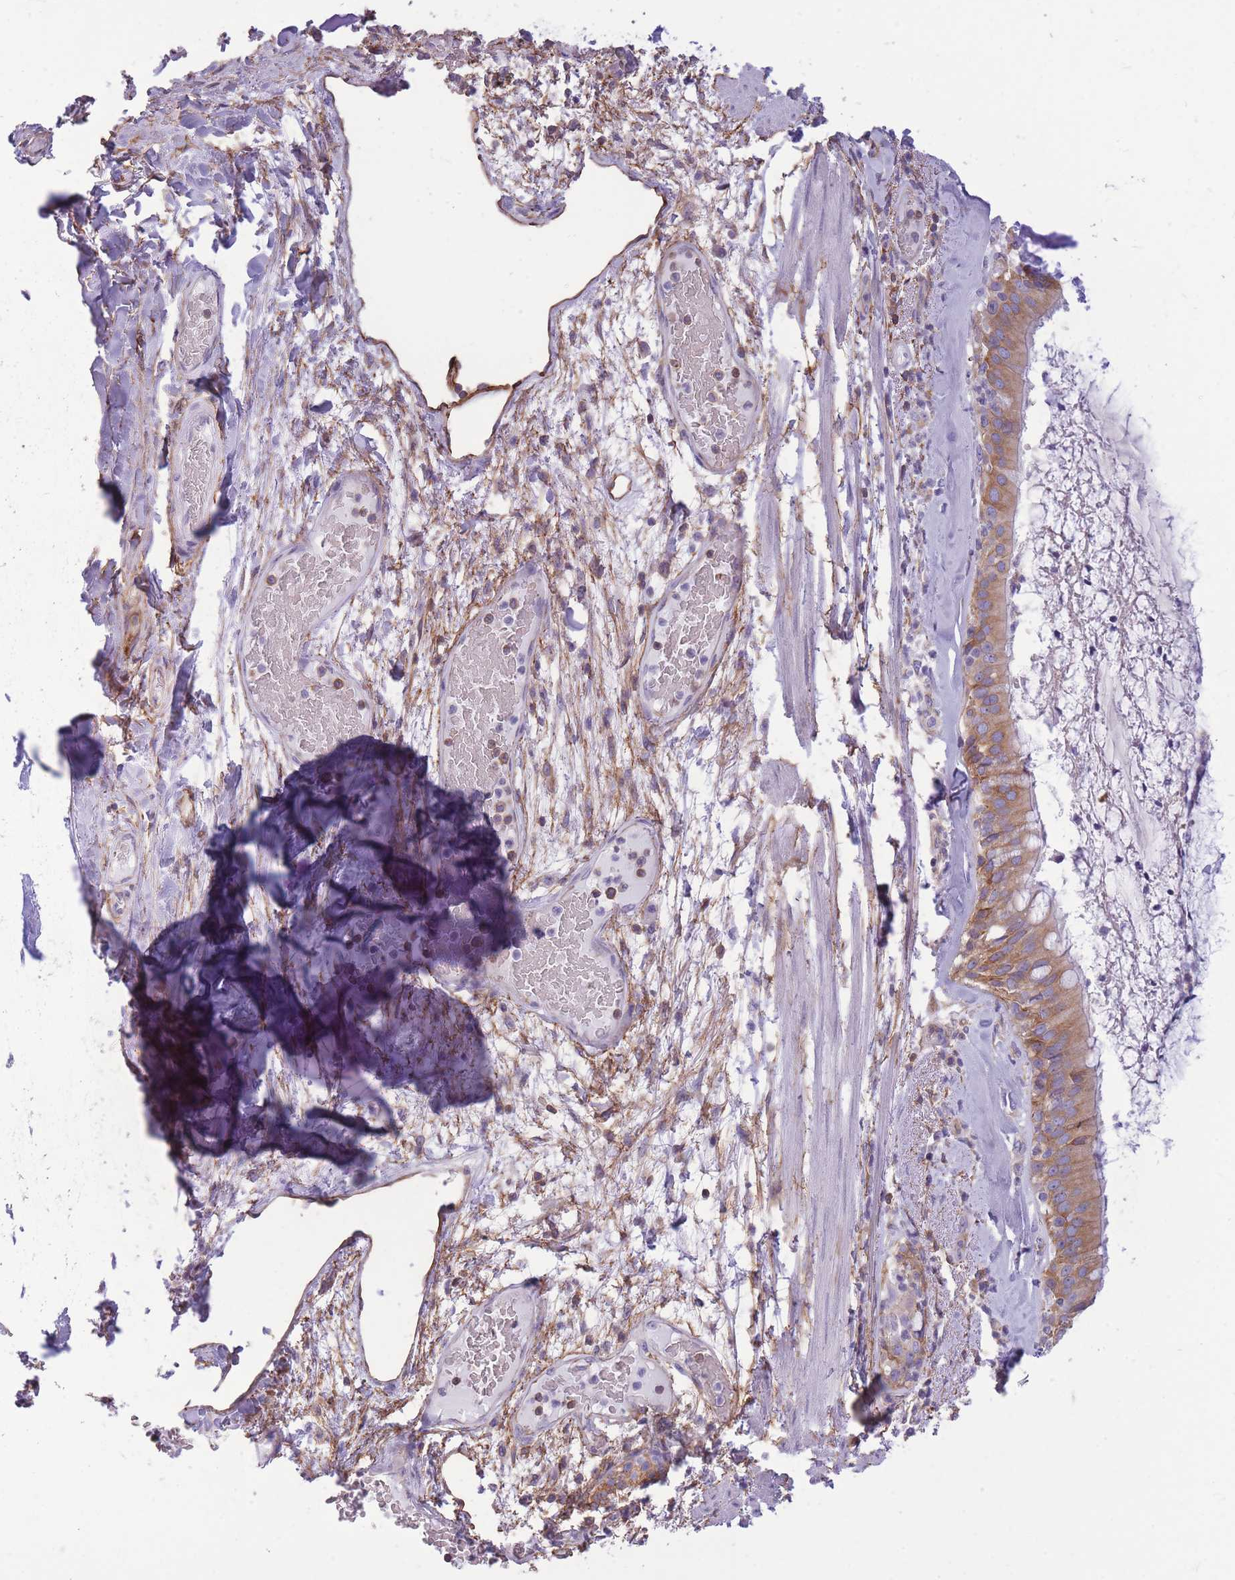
{"staining": {"intensity": "moderate", "quantity": "25%-75%", "location": "cytoplasmic/membranous"}, "tissue": "bronchus", "cell_type": "Respiratory epithelial cells", "image_type": "normal", "snomed": [{"axis": "morphology", "description": "Normal tissue, NOS"}, {"axis": "topography", "description": "Cartilage tissue"}, {"axis": "topography", "description": "Bronchus"}], "caption": "The photomicrograph reveals staining of benign bronchus, revealing moderate cytoplasmic/membranous protein staining (brown color) within respiratory epithelial cells.", "gene": "ADD1", "patient": {"sex": "male", "age": 63}}